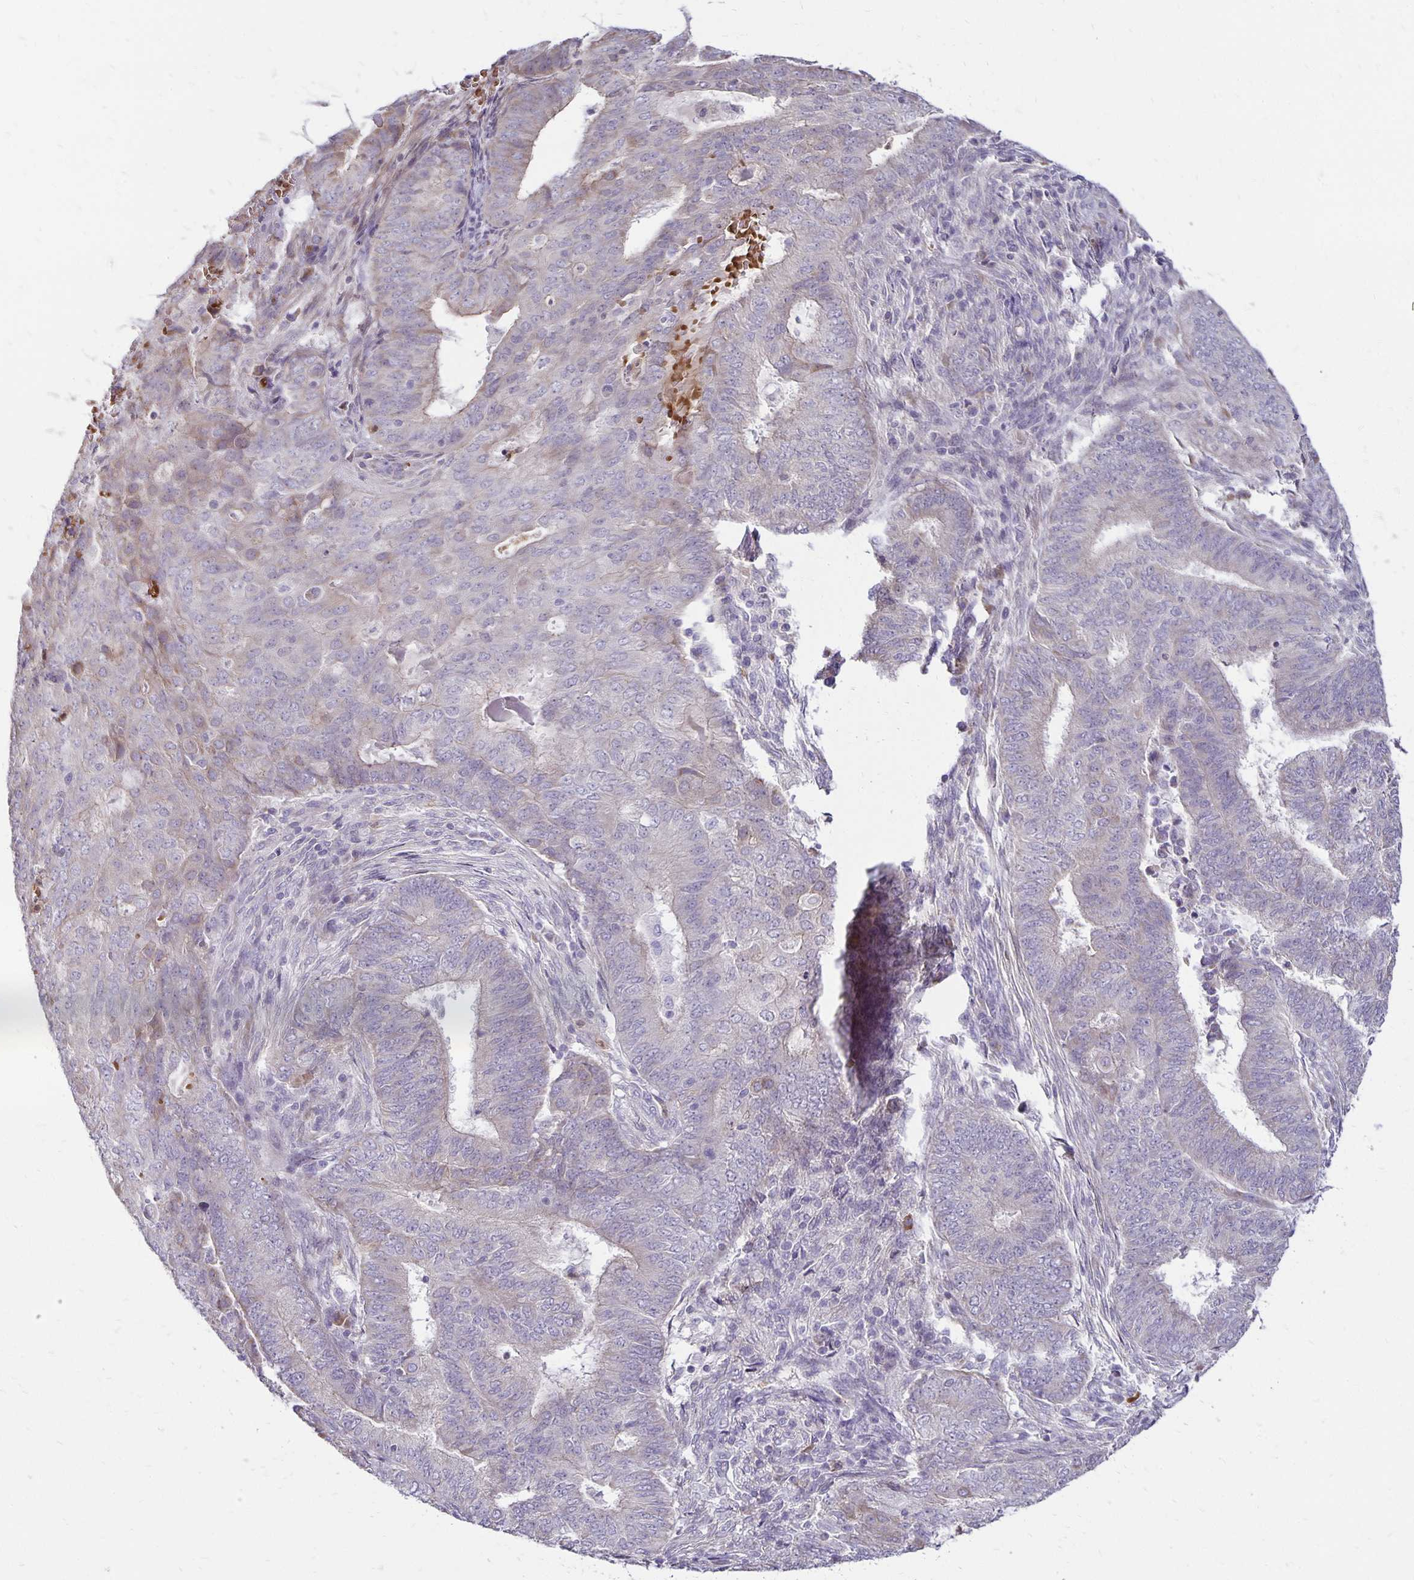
{"staining": {"intensity": "negative", "quantity": "none", "location": "none"}, "tissue": "endometrial cancer", "cell_type": "Tumor cells", "image_type": "cancer", "snomed": [{"axis": "morphology", "description": "Adenocarcinoma, NOS"}, {"axis": "topography", "description": "Endometrium"}], "caption": "Image shows no protein positivity in tumor cells of endometrial cancer (adenocarcinoma) tissue. (DAB immunohistochemistry (IHC) with hematoxylin counter stain).", "gene": "FN3K", "patient": {"sex": "female", "age": 62}}